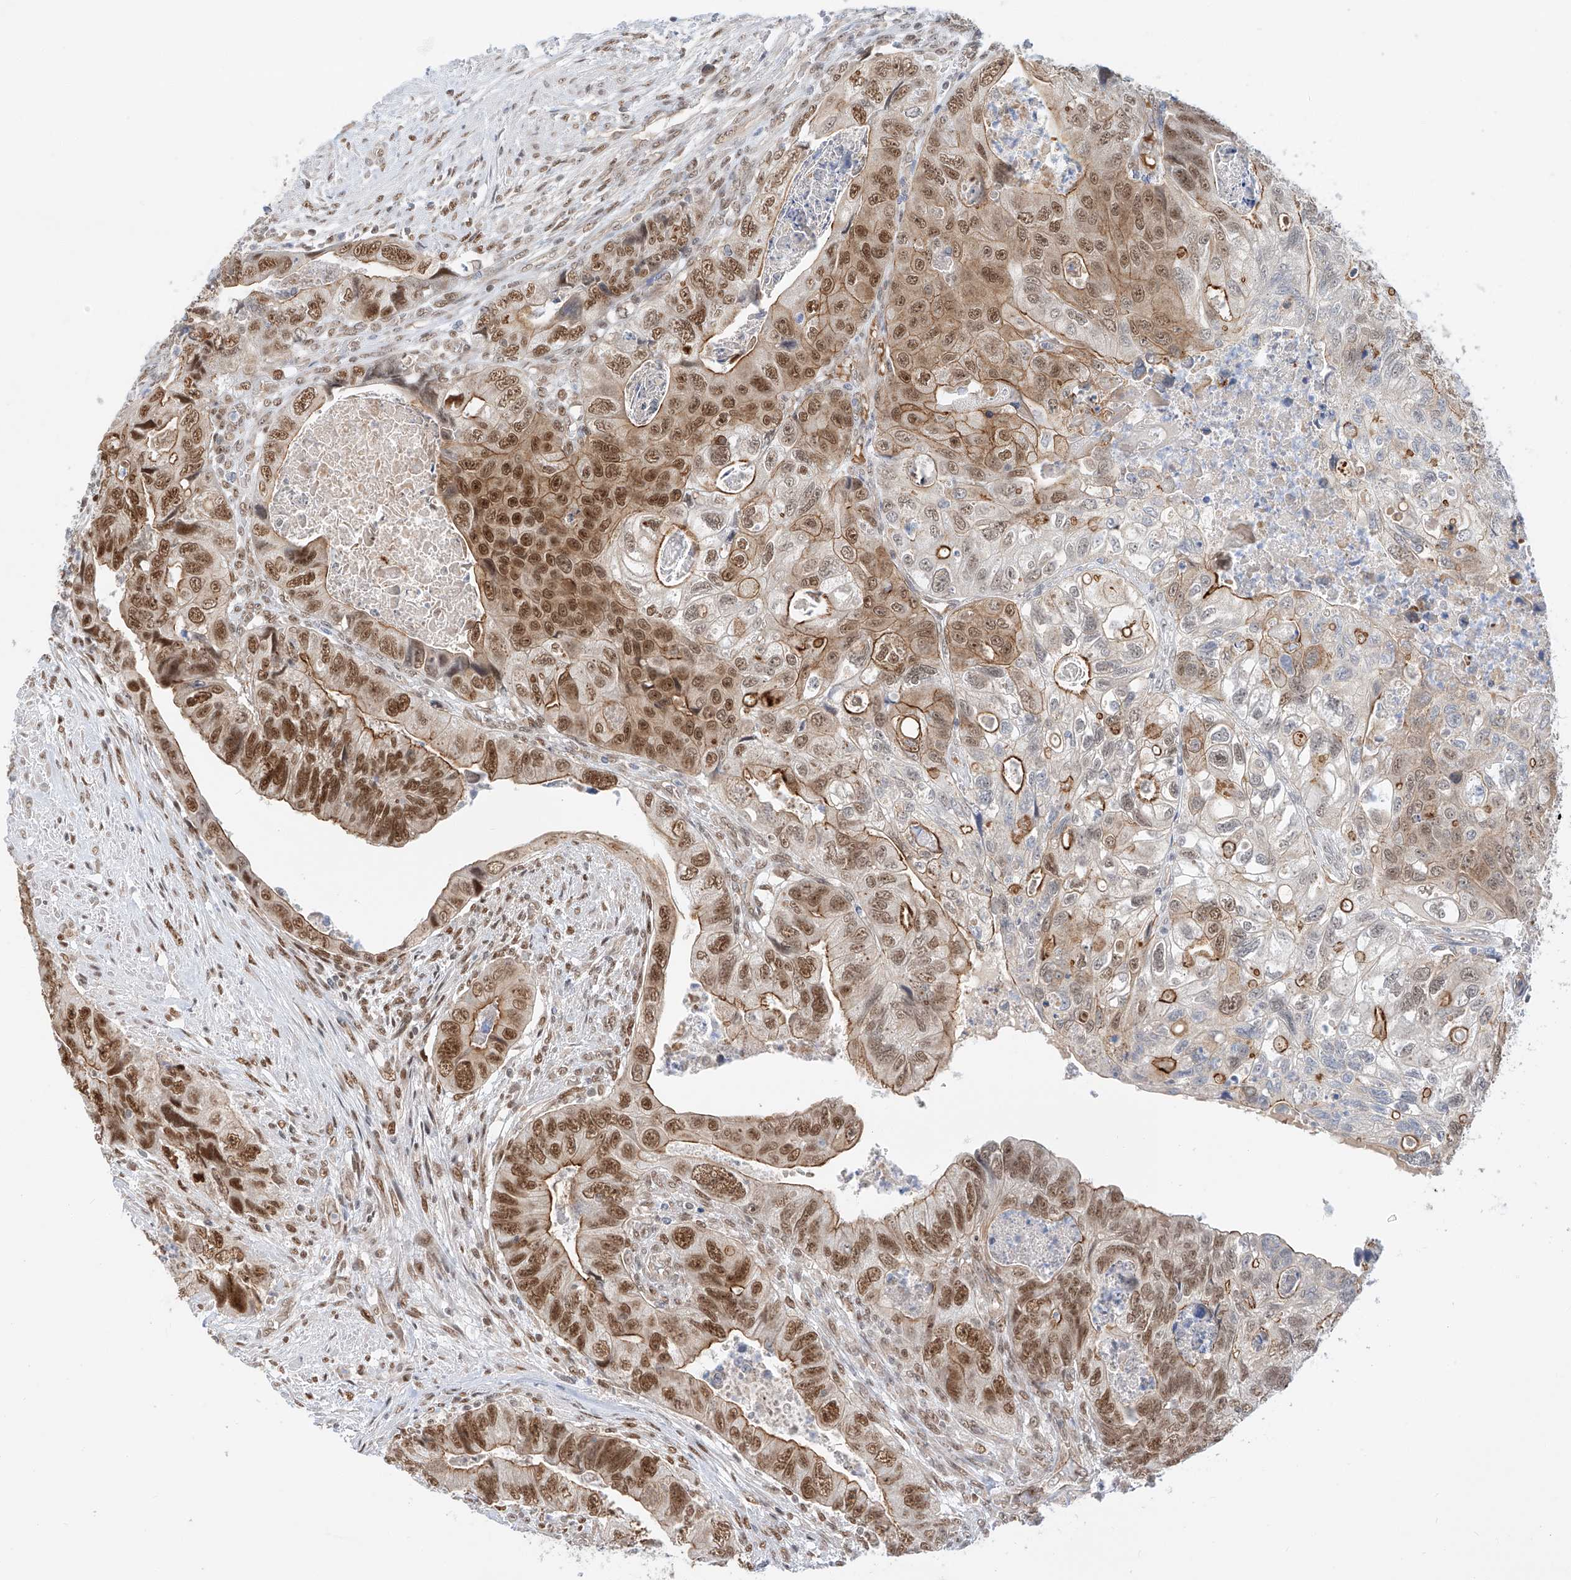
{"staining": {"intensity": "moderate", "quantity": ">75%", "location": "cytoplasmic/membranous,nuclear"}, "tissue": "colorectal cancer", "cell_type": "Tumor cells", "image_type": "cancer", "snomed": [{"axis": "morphology", "description": "Adenocarcinoma, NOS"}, {"axis": "topography", "description": "Rectum"}], "caption": "Approximately >75% of tumor cells in human colorectal cancer (adenocarcinoma) reveal moderate cytoplasmic/membranous and nuclear protein positivity as visualized by brown immunohistochemical staining.", "gene": "POGK", "patient": {"sex": "male", "age": 63}}